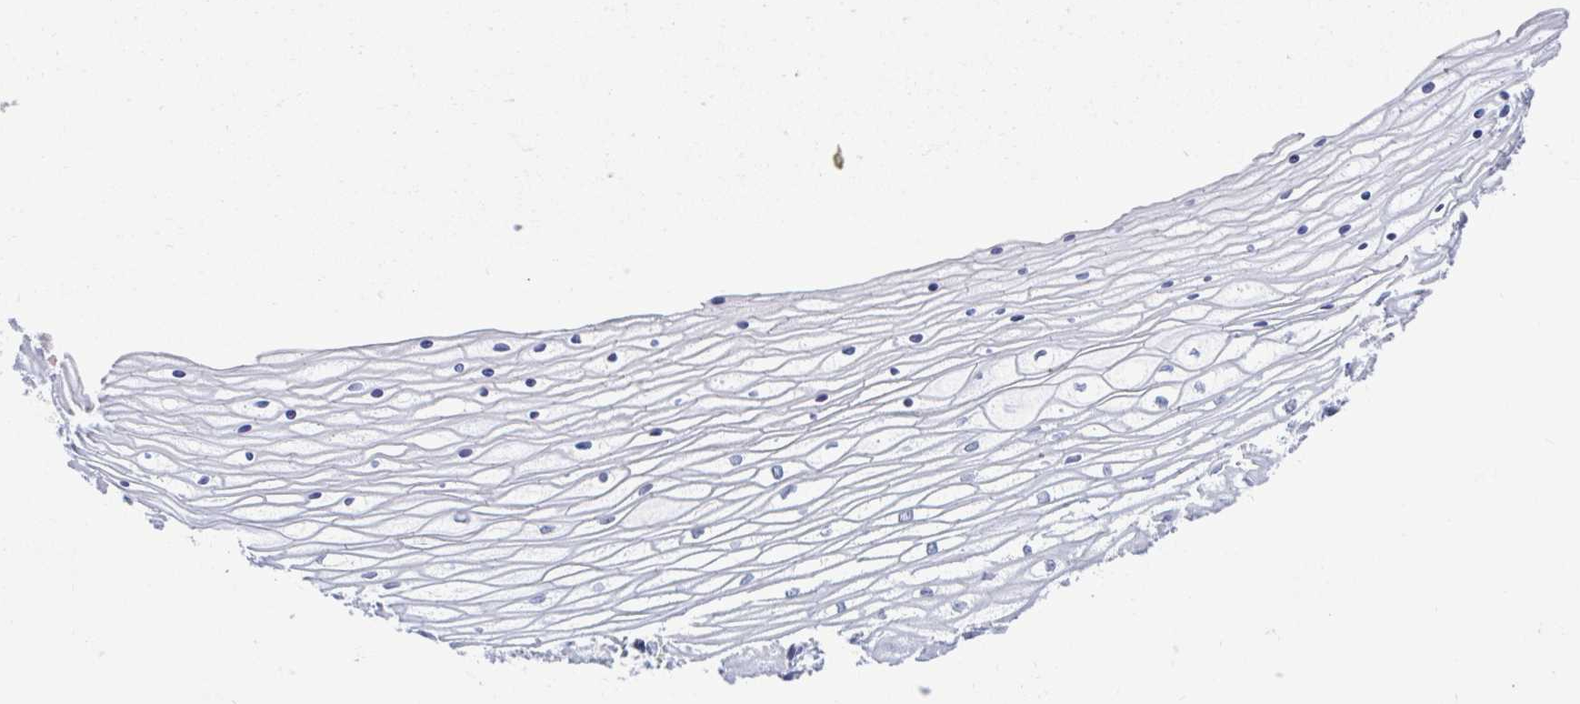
{"staining": {"intensity": "negative", "quantity": "none", "location": "none"}, "tissue": "vagina", "cell_type": "Squamous epithelial cells", "image_type": "normal", "snomed": [{"axis": "morphology", "description": "Normal tissue, NOS"}, {"axis": "topography", "description": "Vagina"}], "caption": "Vagina was stained to show a protein in brown. There is no significant positivity in squamous epithelial cells. (DAB (3,3'-diaminobenzidine) immunohistochemistry (IHC) with hematoxylin counter stain).", "gene": "PERM1", "patient": {"sex": "female", "age": 45}}